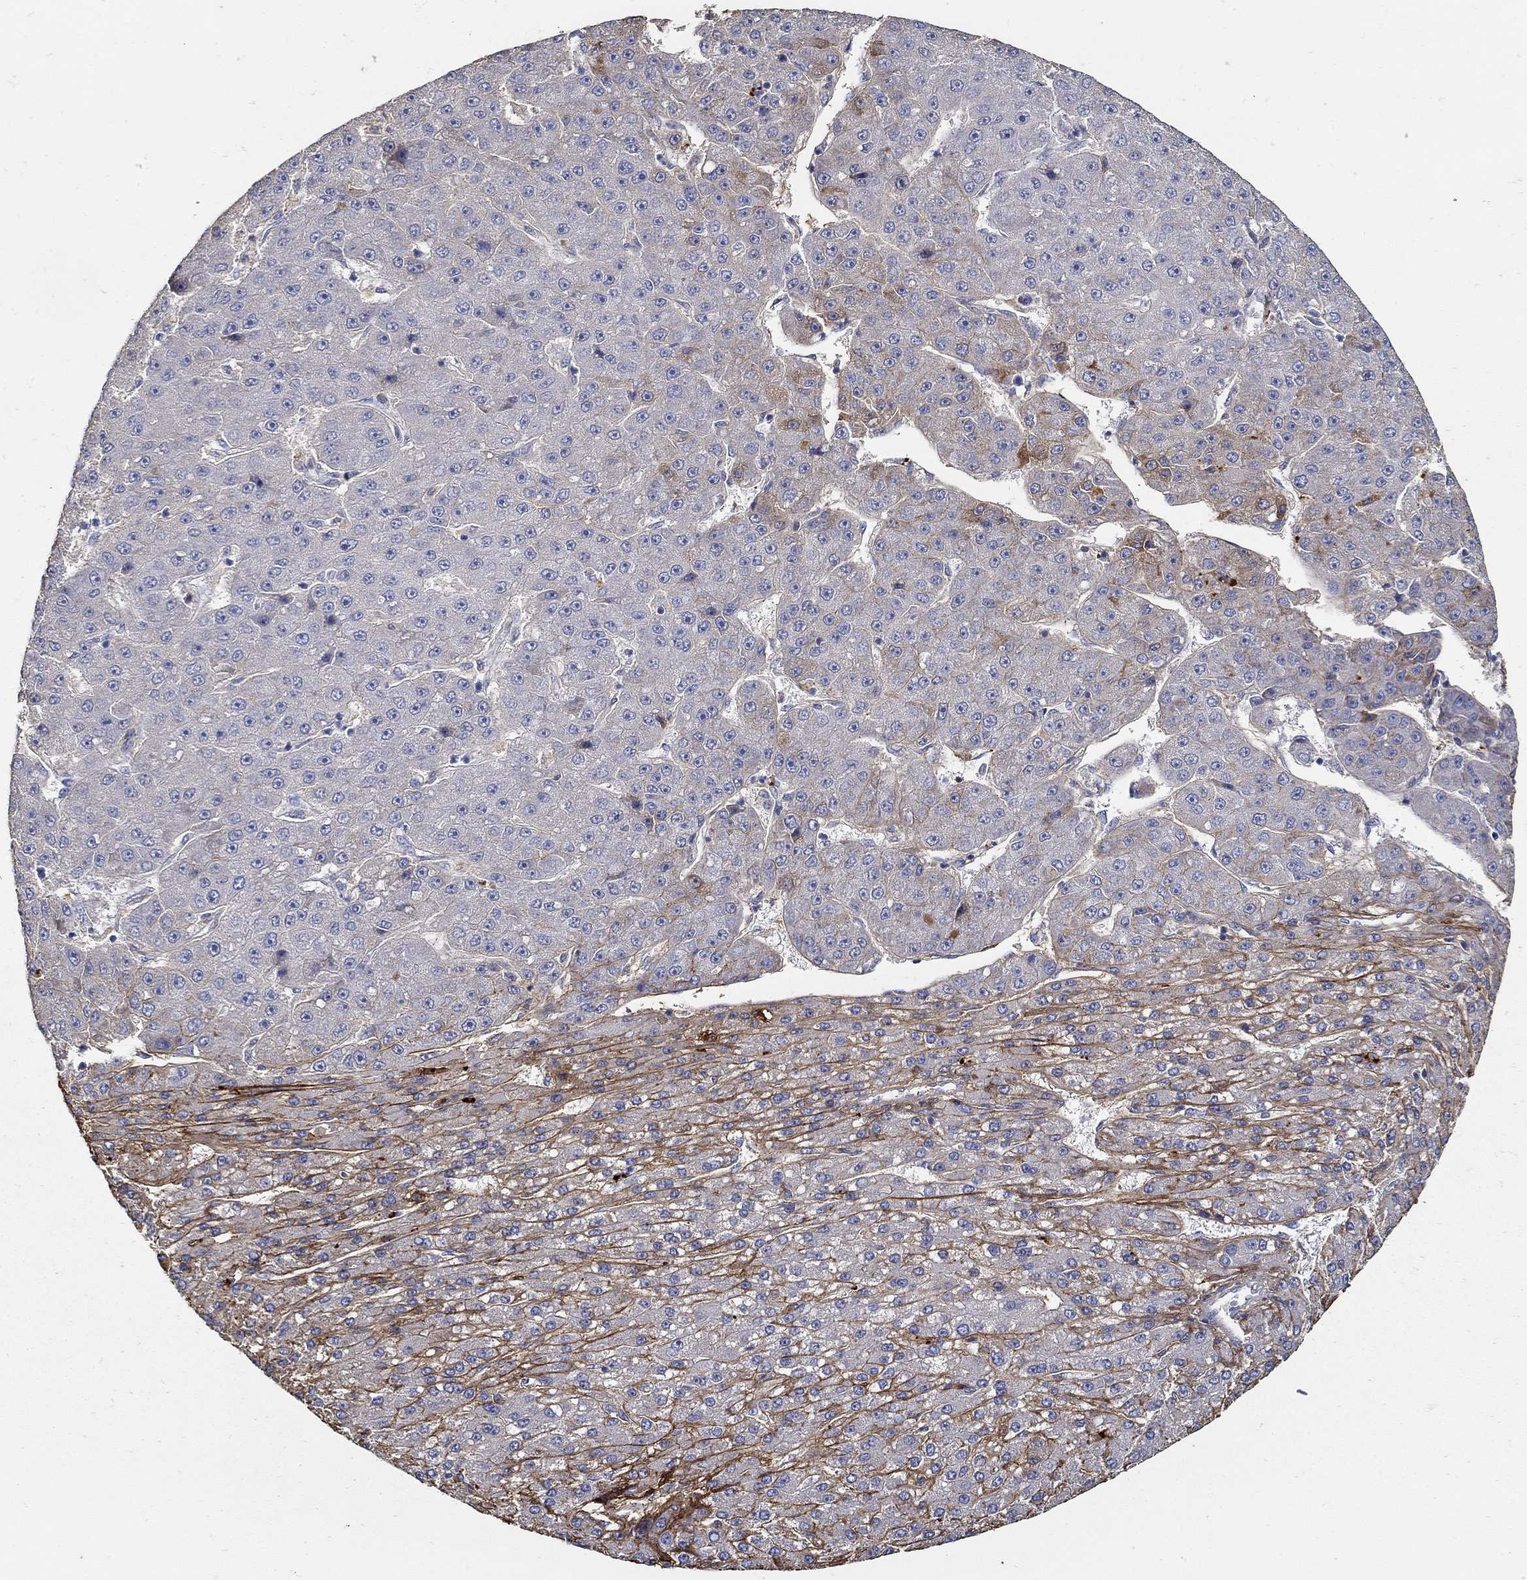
{"staining": {"intensity": "moderate", "quantity": "<25%", "location": "cytoplasmic/membranous"}, "tissue": "liver cancer", "cell_type": "Tumor cells", "image_type": "cancer", "snomed": [{"axis": "morphology", "description": "Carcinoma, Hepatocellular, NOS"}, {"axis": "topography", "description": "Liver"}], "caption": "A high-resolution photomicrograph shows IHC staining of liver cancer, which displays moderate cytoplasmic/membranous positivity in approximately <25% of tumor cells. (DAB IHC with brightfield microscopy, high magnification).", "gene": "TGFBI", "patient": {"sex": "male", "age": 67}}